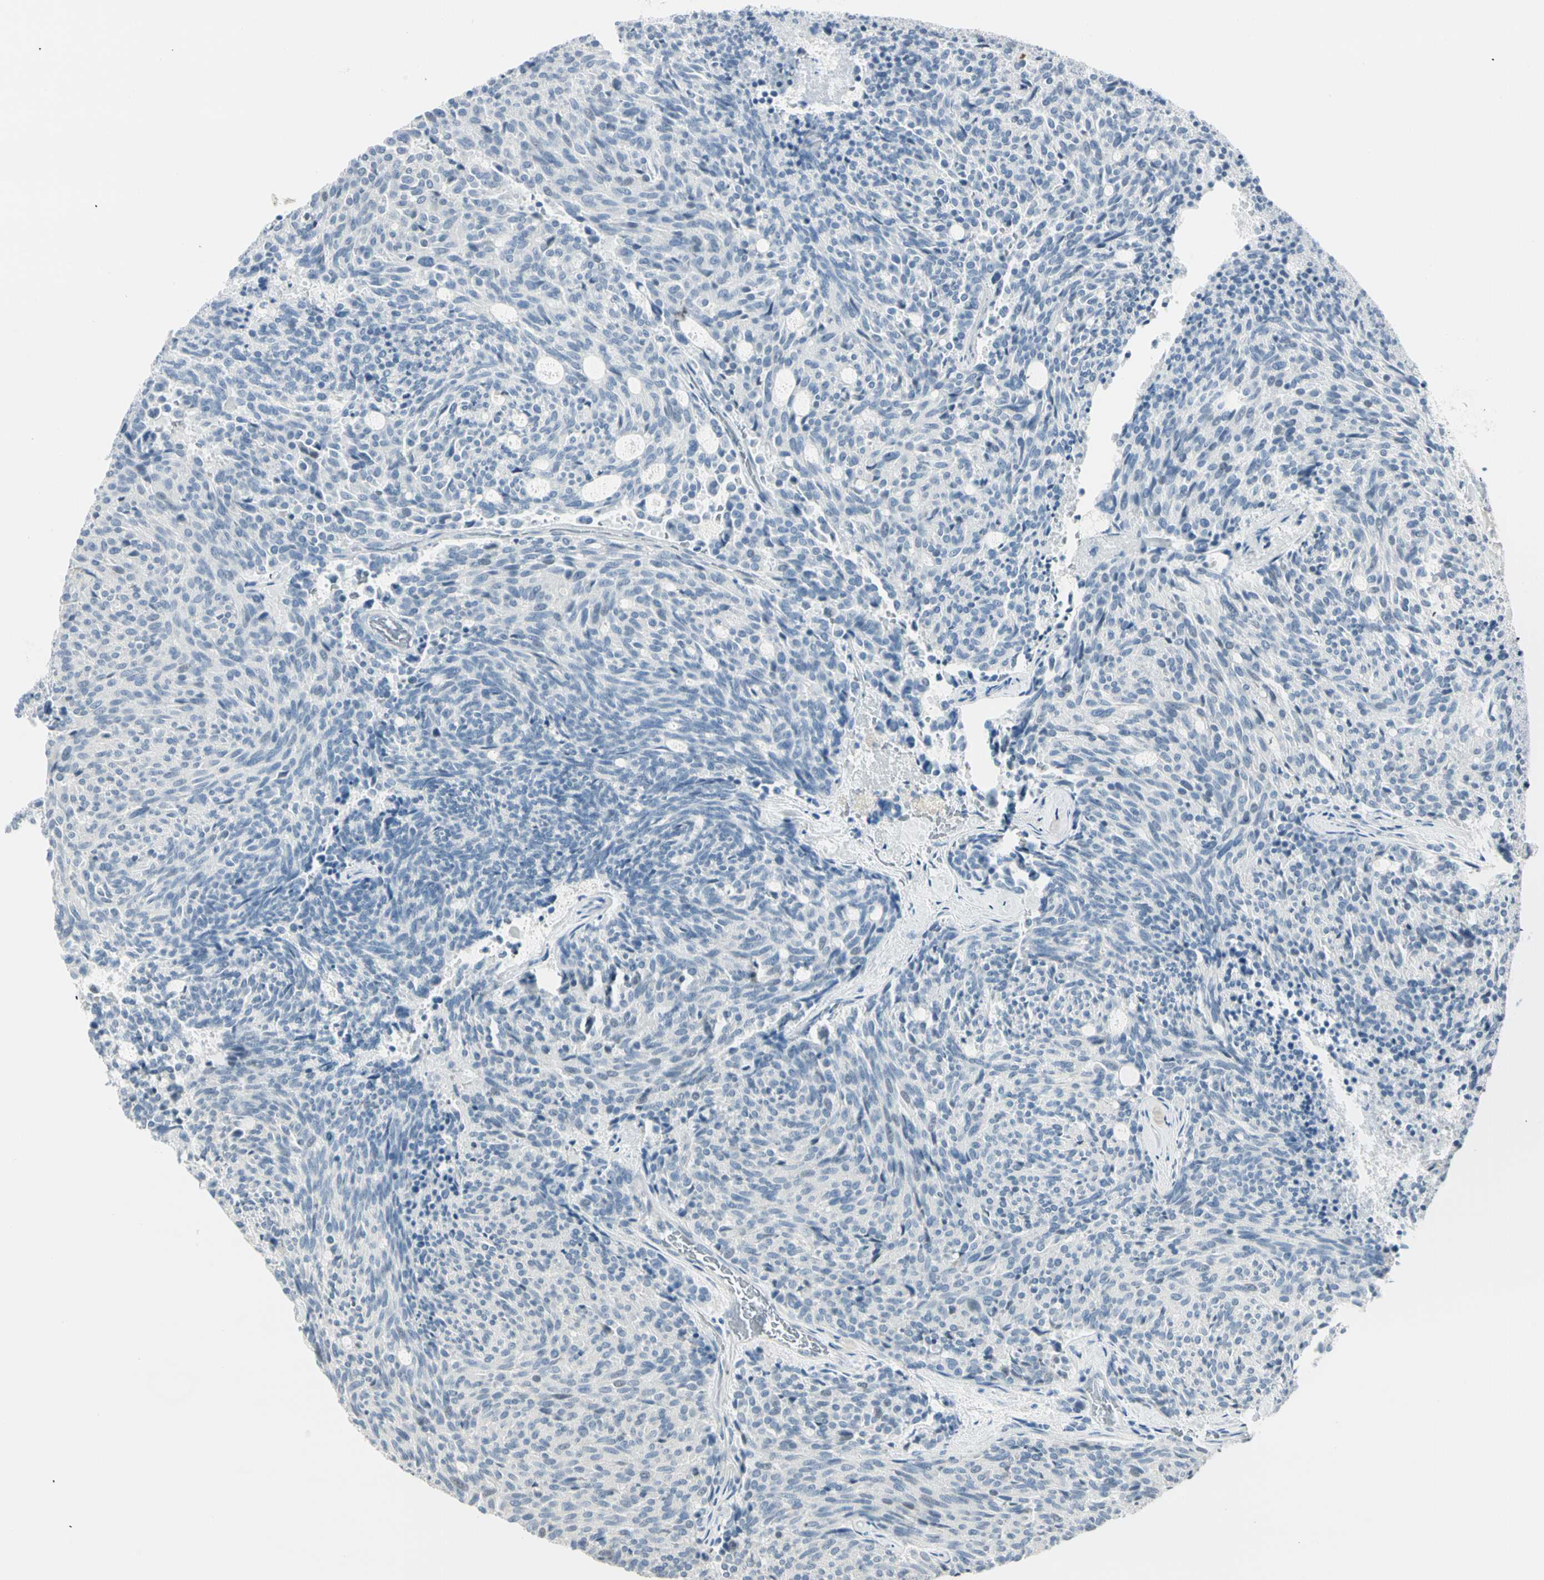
{"staining": {"intensity": "negative", "quantity": "none", "location": "none"}, "tissue": "carcinoid", "cell_type": "Tumor cells", "image_type": "cancer", "snomed": [{"axis": "morphology", "description": "Carcinoid, malignant, NOS"}, {"axis": "topography", "description": "Pancreas"}], "caption": "Immunohistochemistry micrograph of carcinoid (malignant) stained for a protein (brown), which exhibits no expression in tumor cells. (DAB (3,3'-diaminobenzidine) IHC with hematoxylin counter stain).", "gene": "MLLT10", "patient": {"sex": "female", "age": 54}}